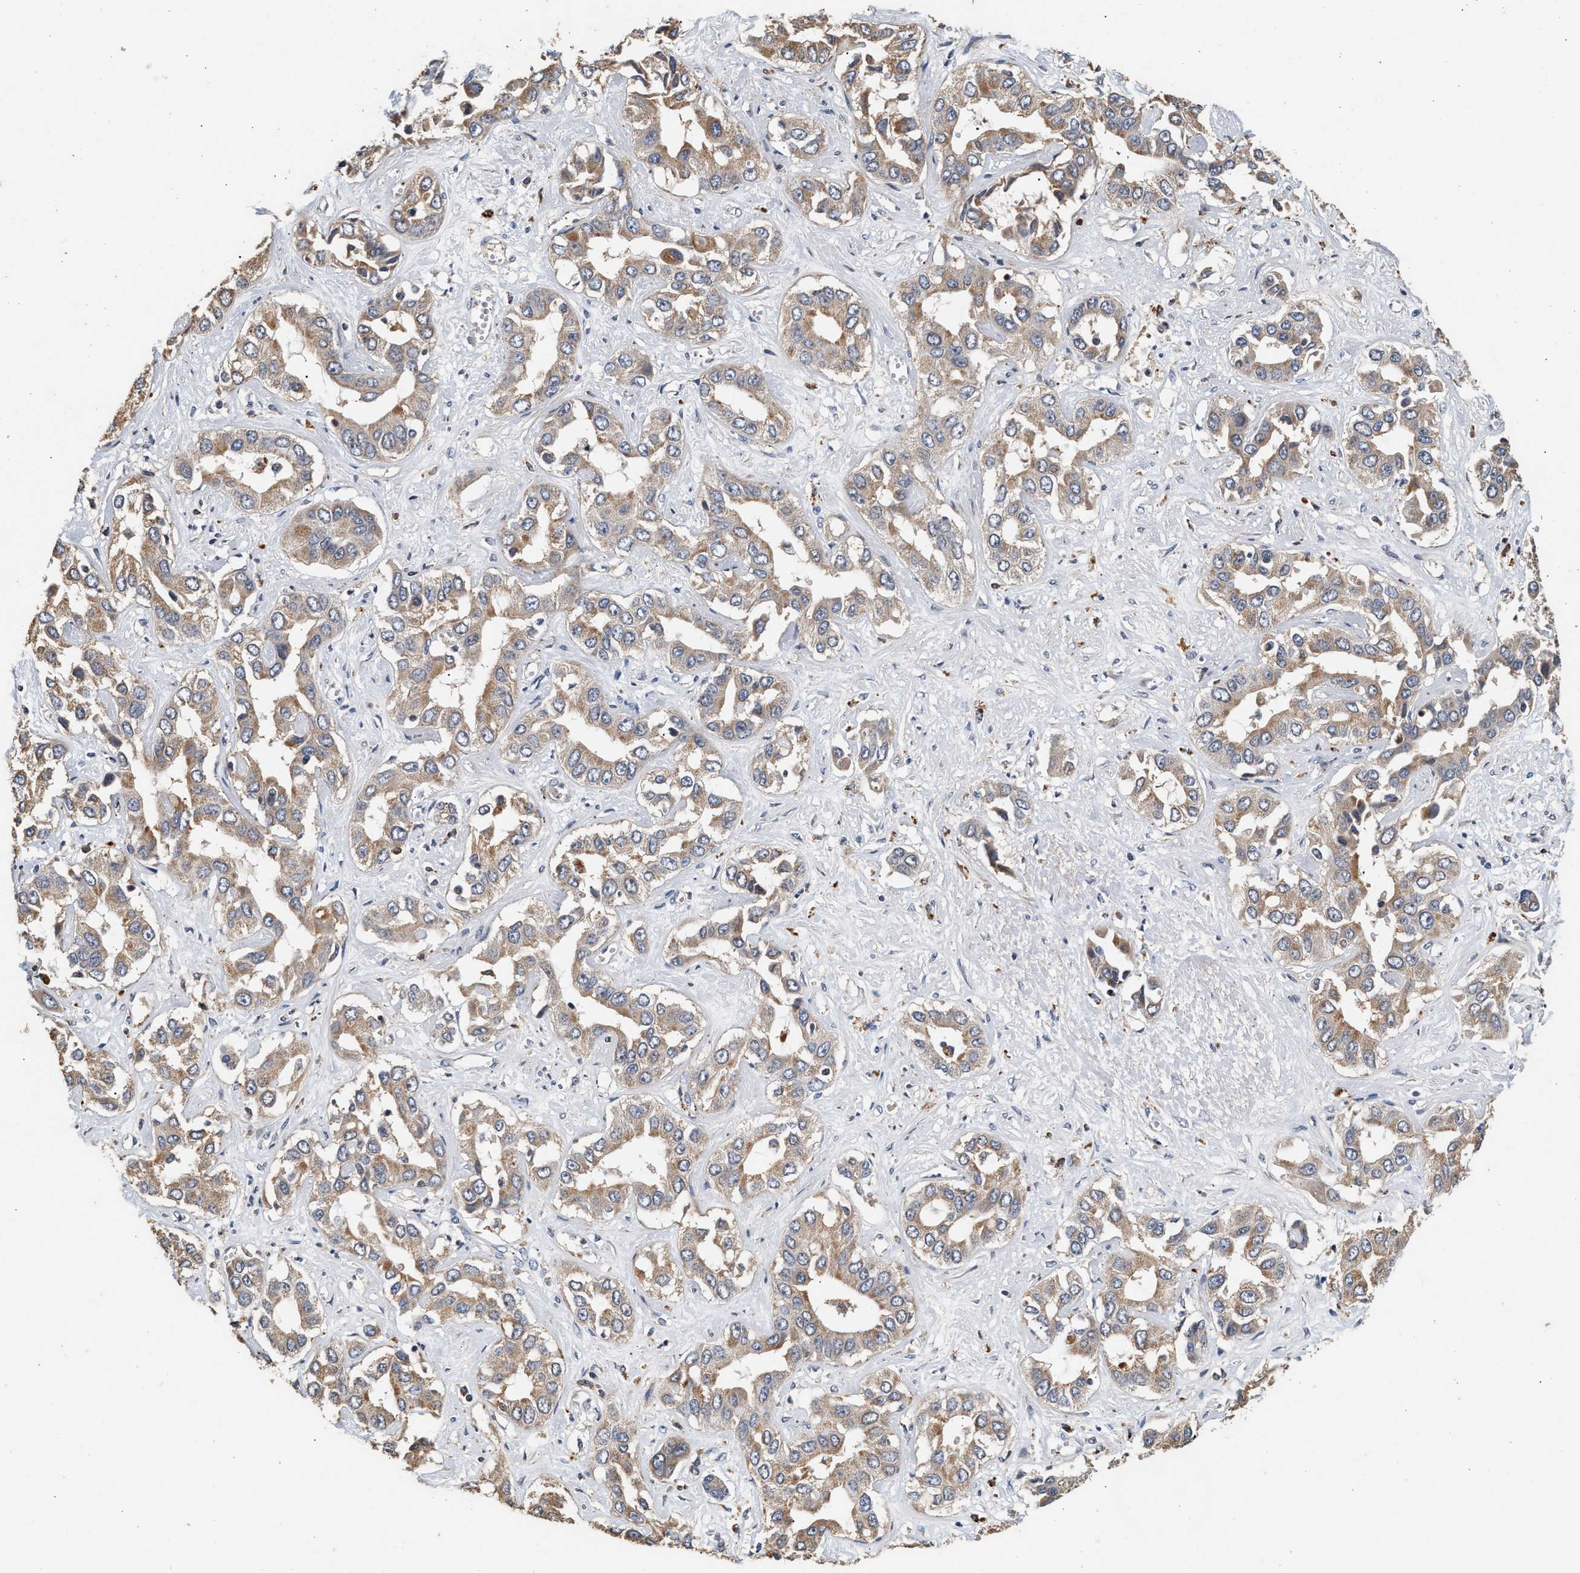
{"staining": {"intensity": "moderate", "quantity": ">75%", "location": "cytoplasmic/membranous"}, "tissue": "liver cancer", "cell_type": "Tumor cells", "image_type": "cancer", "snomed": [{"axis": "morphology", "description": "Cholangiocarcinoma"}, {"axis": "topography", "description": "Liver"}], "caption": "Human liver cholangiocarcinoma stained with a brown dye shows moderate cytoplasmic/membranous positive expression in about >75% of tumor cells.", "gene": "PTGR3", "patient": {"sex": "female", "age": 52}}